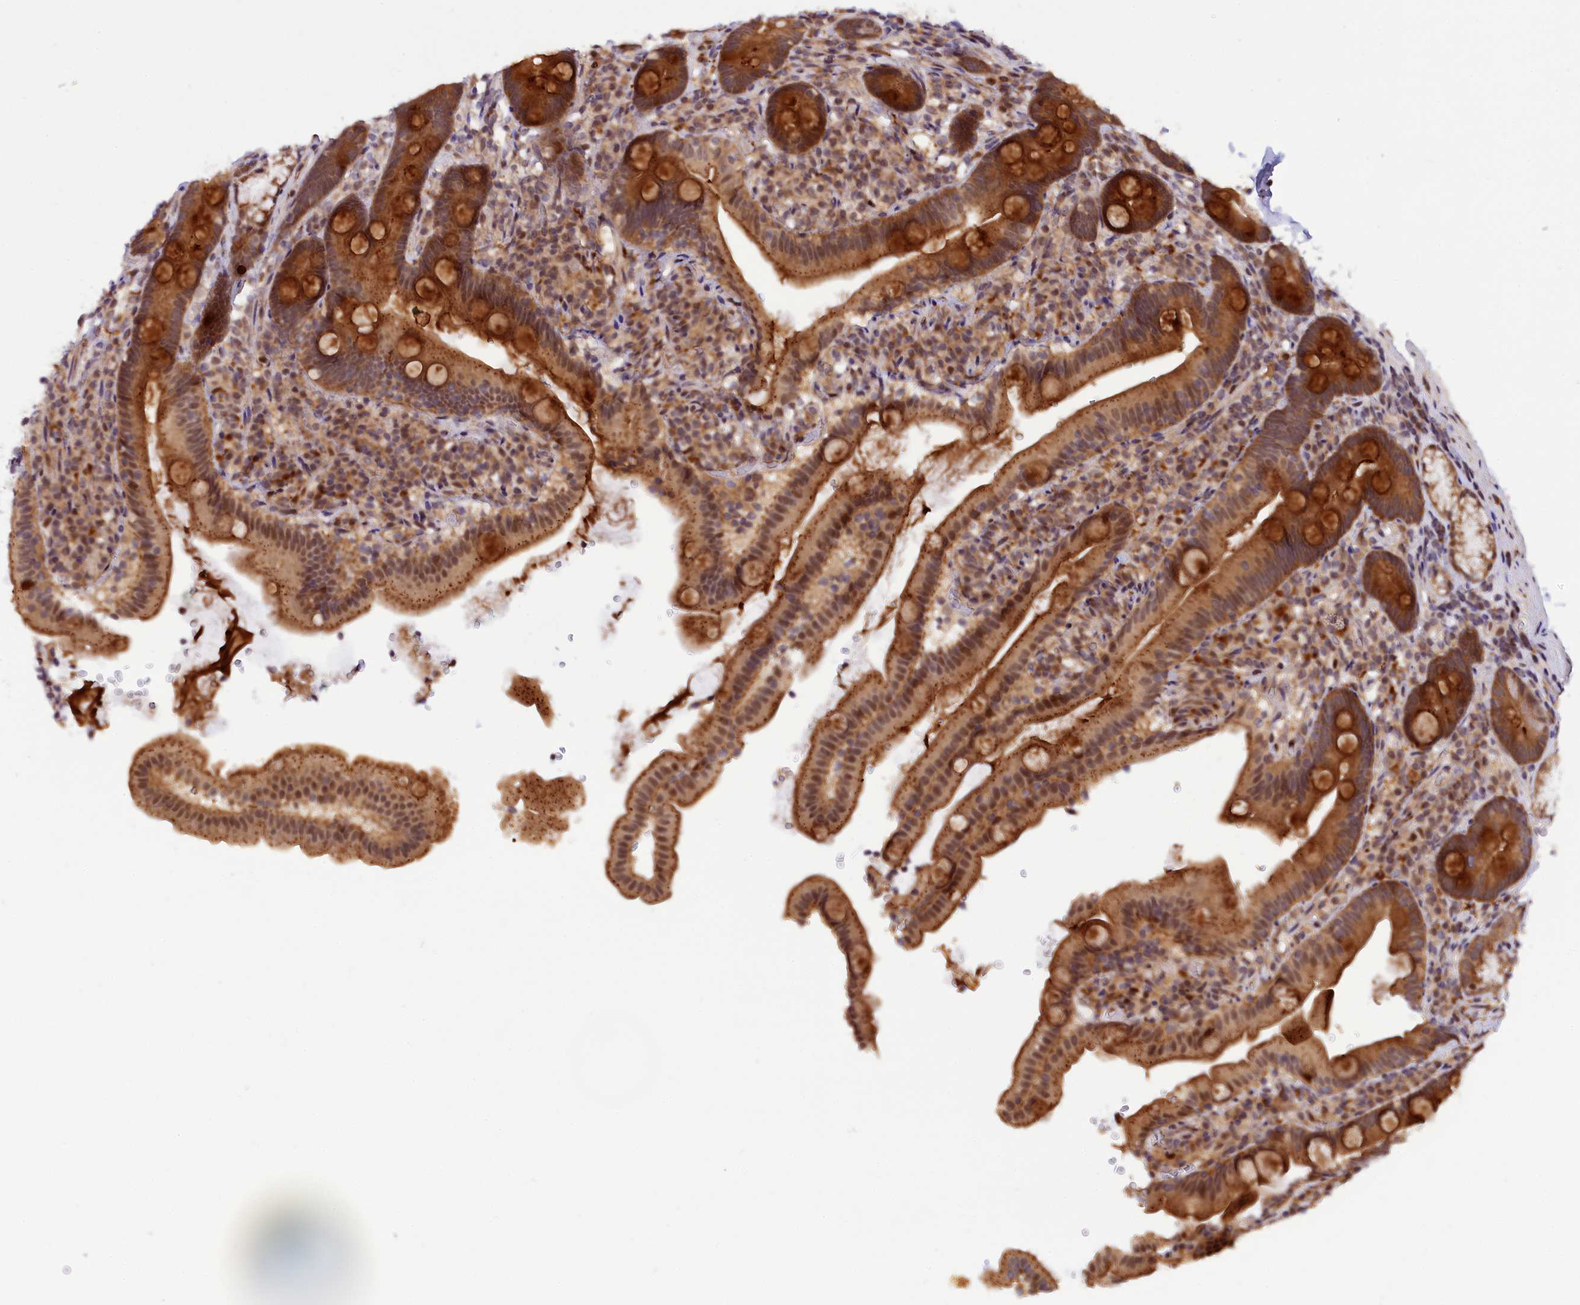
{"staining": {"intensity": "strong", "quantity": ">75%", "location": "cytoplasmic/membranous,nuclear"}, "tissue": "duodenum", "cell_type": "Glandular cells", "image_type": "normal", "snomed": [{"axis": "morphology", "description": "Normal tissue, NOS"}, {"axis": "topography", "description": "Duodenum"}], "caption": "Brown immunohistochemical staining in normal duodenum demonstrates strong cytoplasmic/membranous,nuclear staining in about >75% of glandular cells.", "gene": "SAMD4A", "patient": {"sex": "female", "age": 67}}